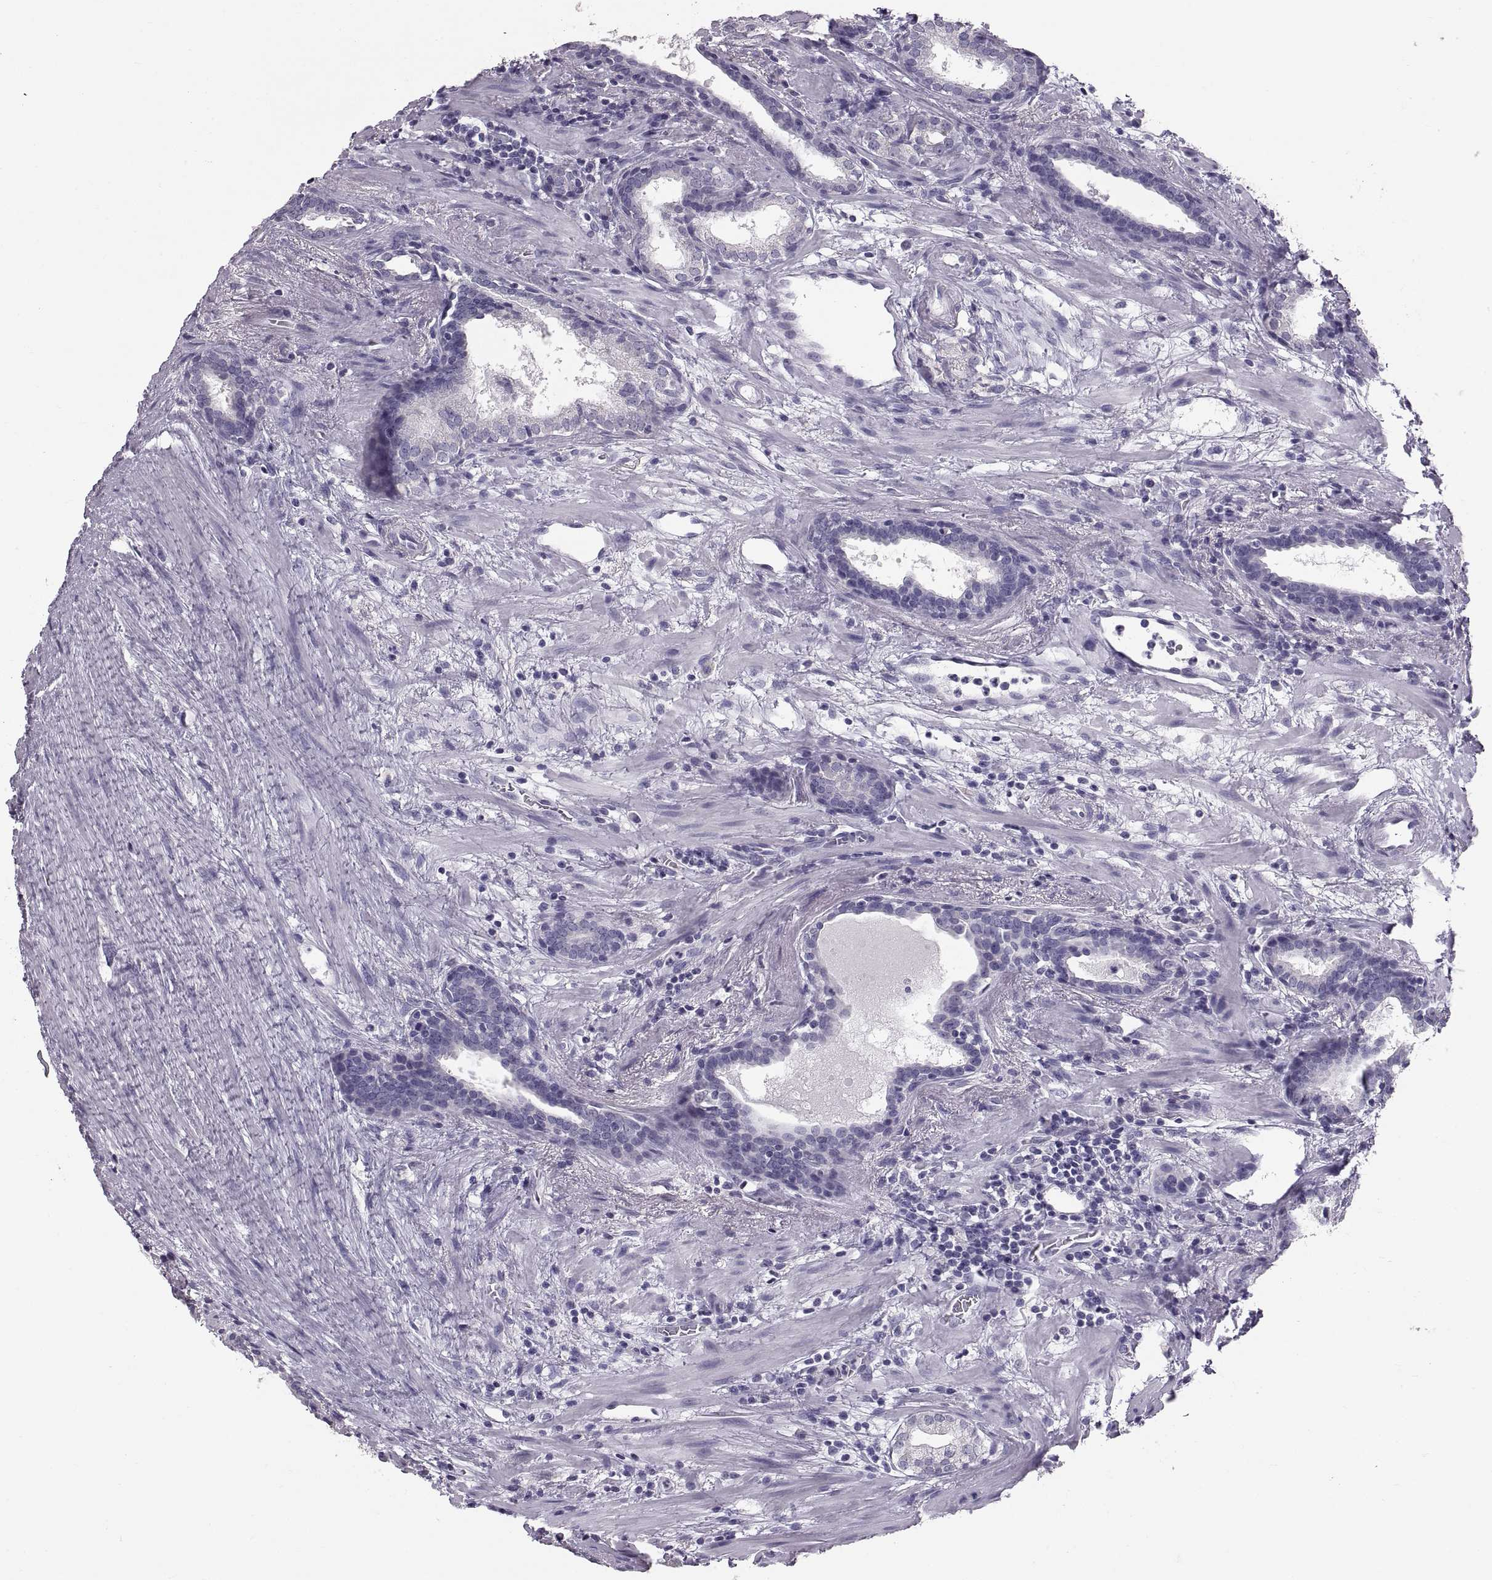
{"staining": {"intensity": "negative", "quantity": "none", "location": "none"}, "tissue": "prostate cancer", "cell_type": "Tumor cells", "image_type": "cancer", "snomed": [{"axis": "morphology", "description": "Adenocarcinoma, NOS"}, {"axis": "topography", "description": "Prostate"}], "caption": "Tumor cells are negative for brown protein staining in adenocarcinoma (prostate).", "gene": "WBP2NL", "patient": {"sex": "male", "age": 66}}